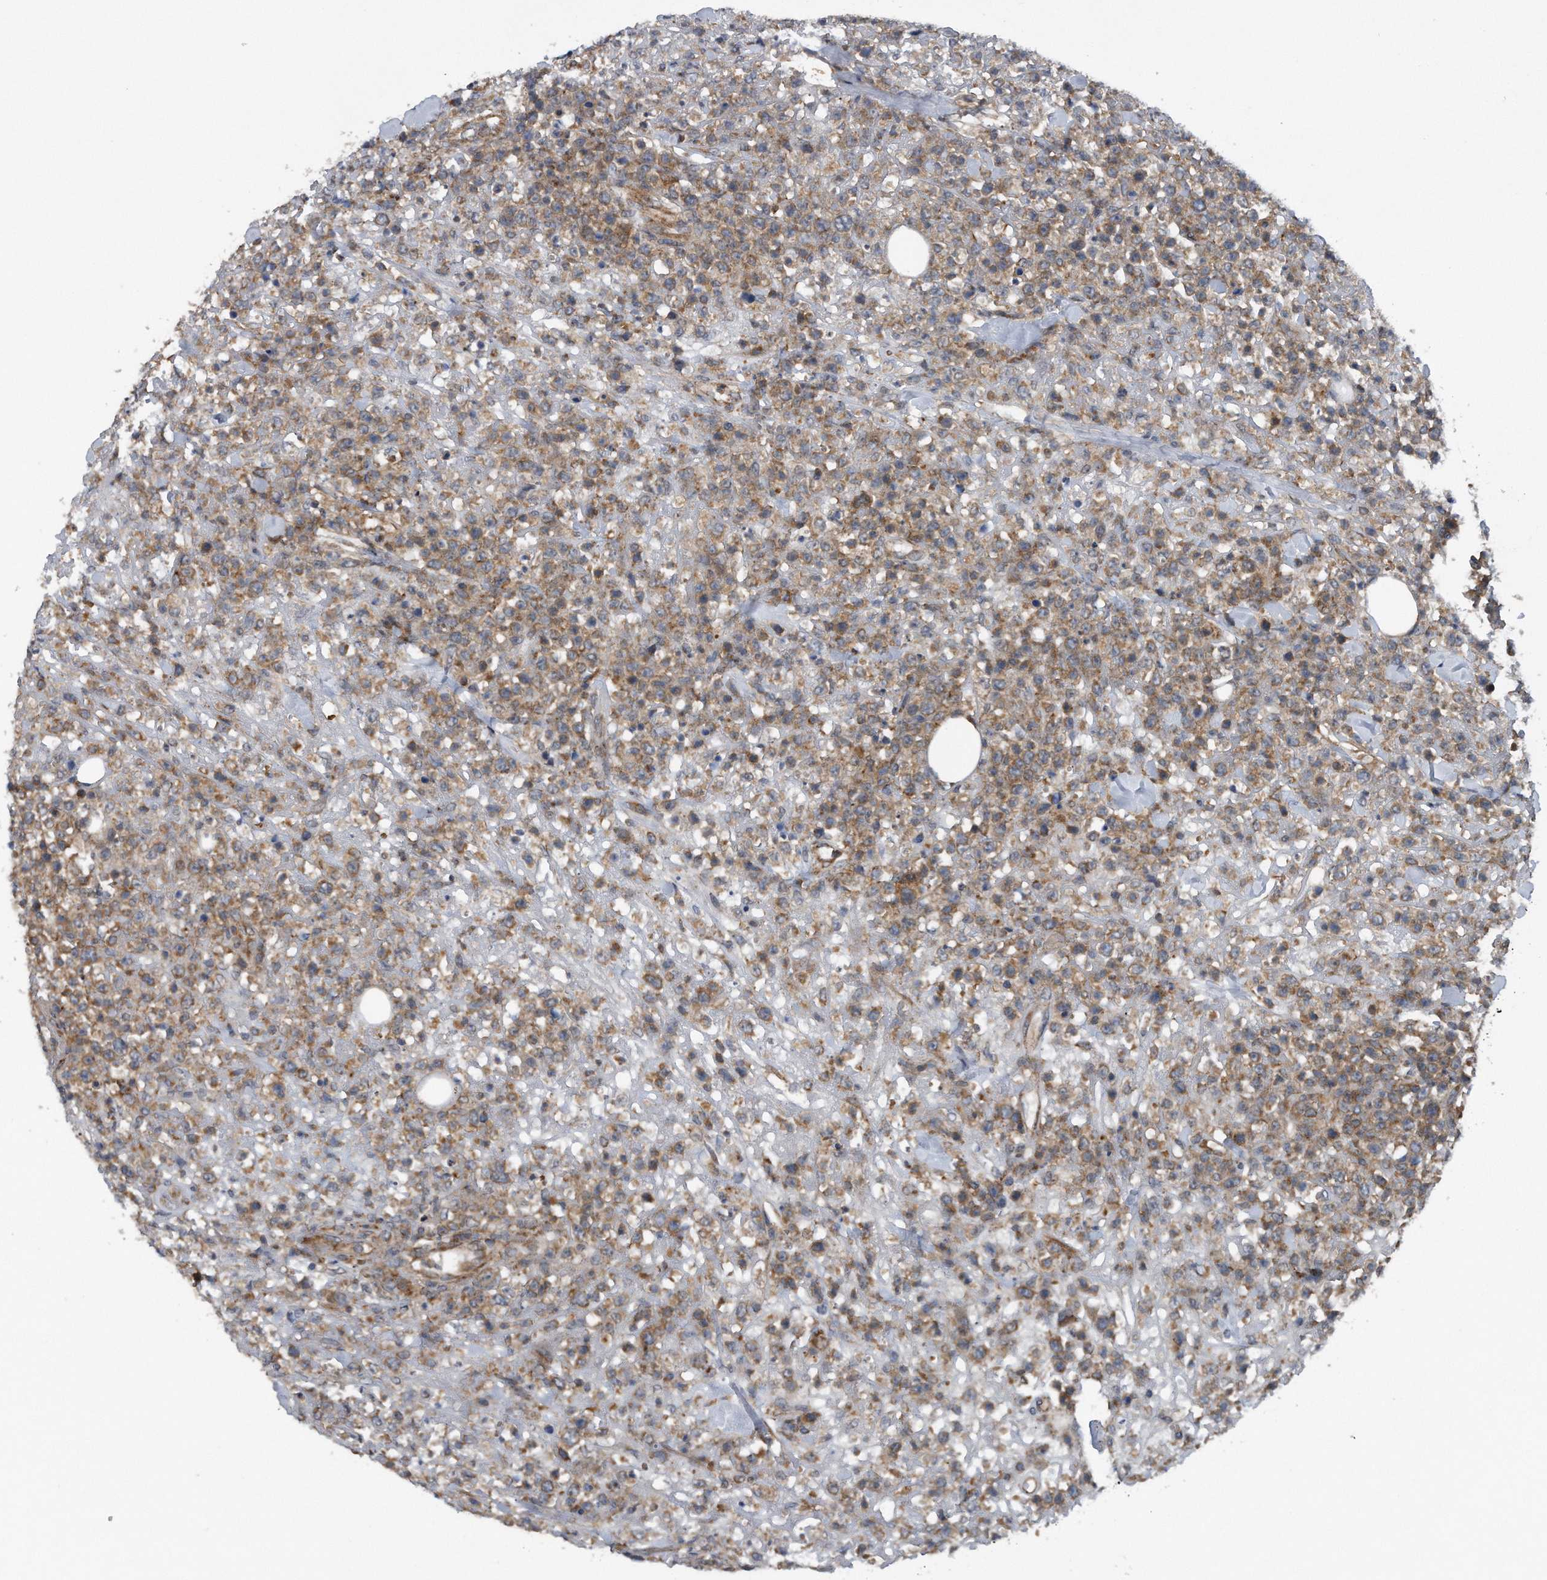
{"staining": {"intensity": "moderate", "quantity": ">75%", "location": "cytoplasmic/membranous"}, "tissue": "lymphoma", "cell_type": "Tumor cells", "image_type": "cancer", "snomed": [{"axis": "morphology", "description": "Malignant lymphoma, non-Hodgkin's type, High grade"}, {"axis": "topography", "description": "Colon"}], "caption": "IHC image of neoplastic tissue: high-grade malignant lymphoma, non-Hodgkin's type stained using immunohistochemistry (IHC) exhibits medium levels of moderate protein expression localized specifically in the cytoplasmic/membranous of tumor cells, appearing as a cytoplasmic/membranous brown color.", "gene": "ALPK2", "patient": {"sex": "female", "age": 53}}